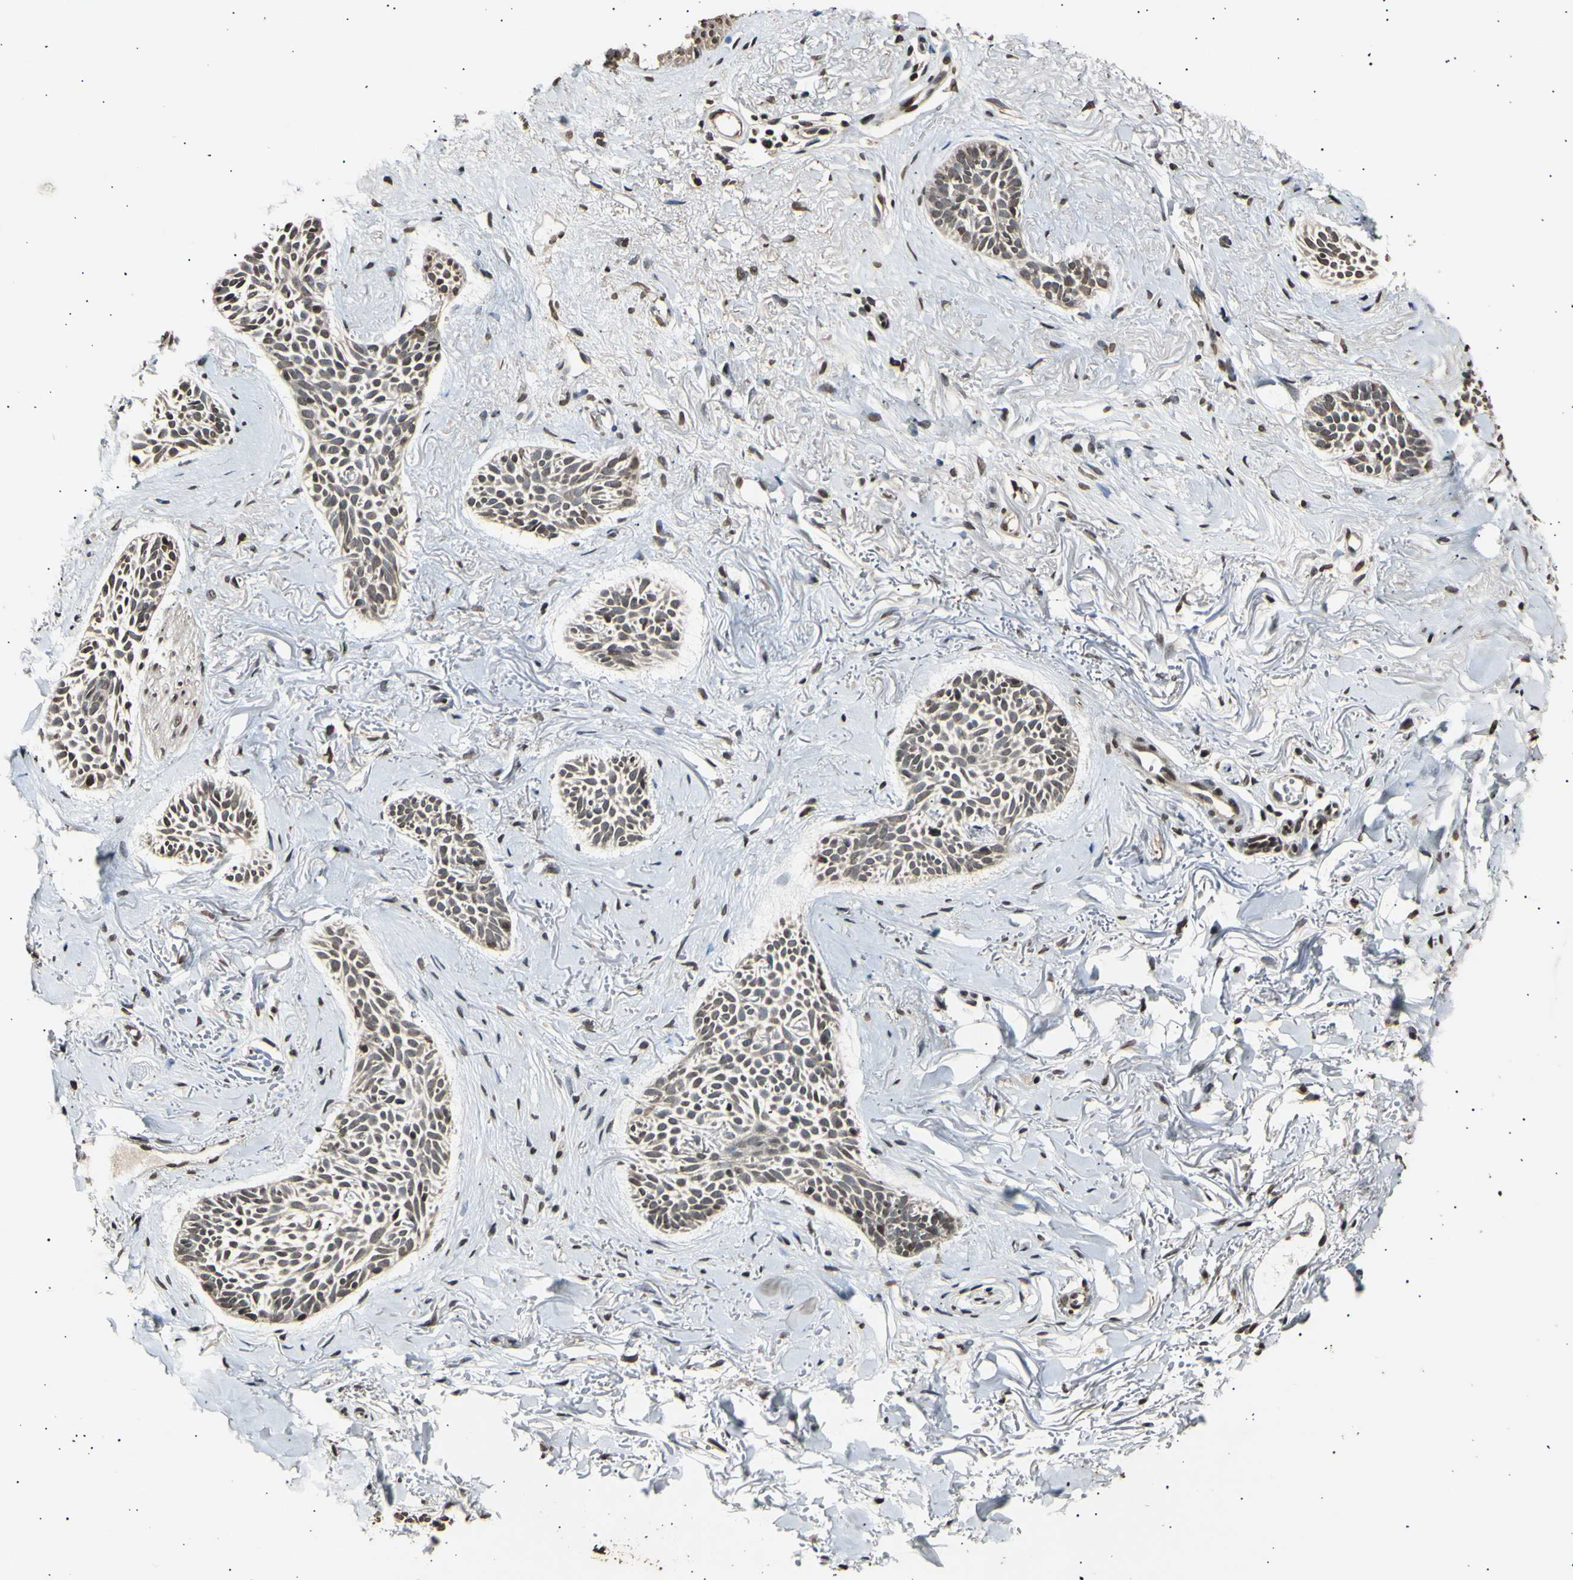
{"staining": {"intensity": "moderate", "quantity": ">75%", "location": "cytoplasmic/membranous,nuclear"}, "tissue": "skin cancer", "cell_type": "Tumor cells", "image_type": "cancer", "snomed": [{"axis": "morphology", "description": "Normal tissue, NOS"}, {"axis": "morphology", "description": "Basal cell carcinoma"}, {"axis": "topography", "description": "Skin"}], "caption": "Immunohistochemical staining of human skin cancer demonstrates moderate cytoplasmic/membranous and nuclear protein staining in approximately >75% of tumor cells. (DAB IHC with brightfield microscopy, high magnification).", "gene": "ANAPC7", "patient": {"sex": "female", "age": 84}}